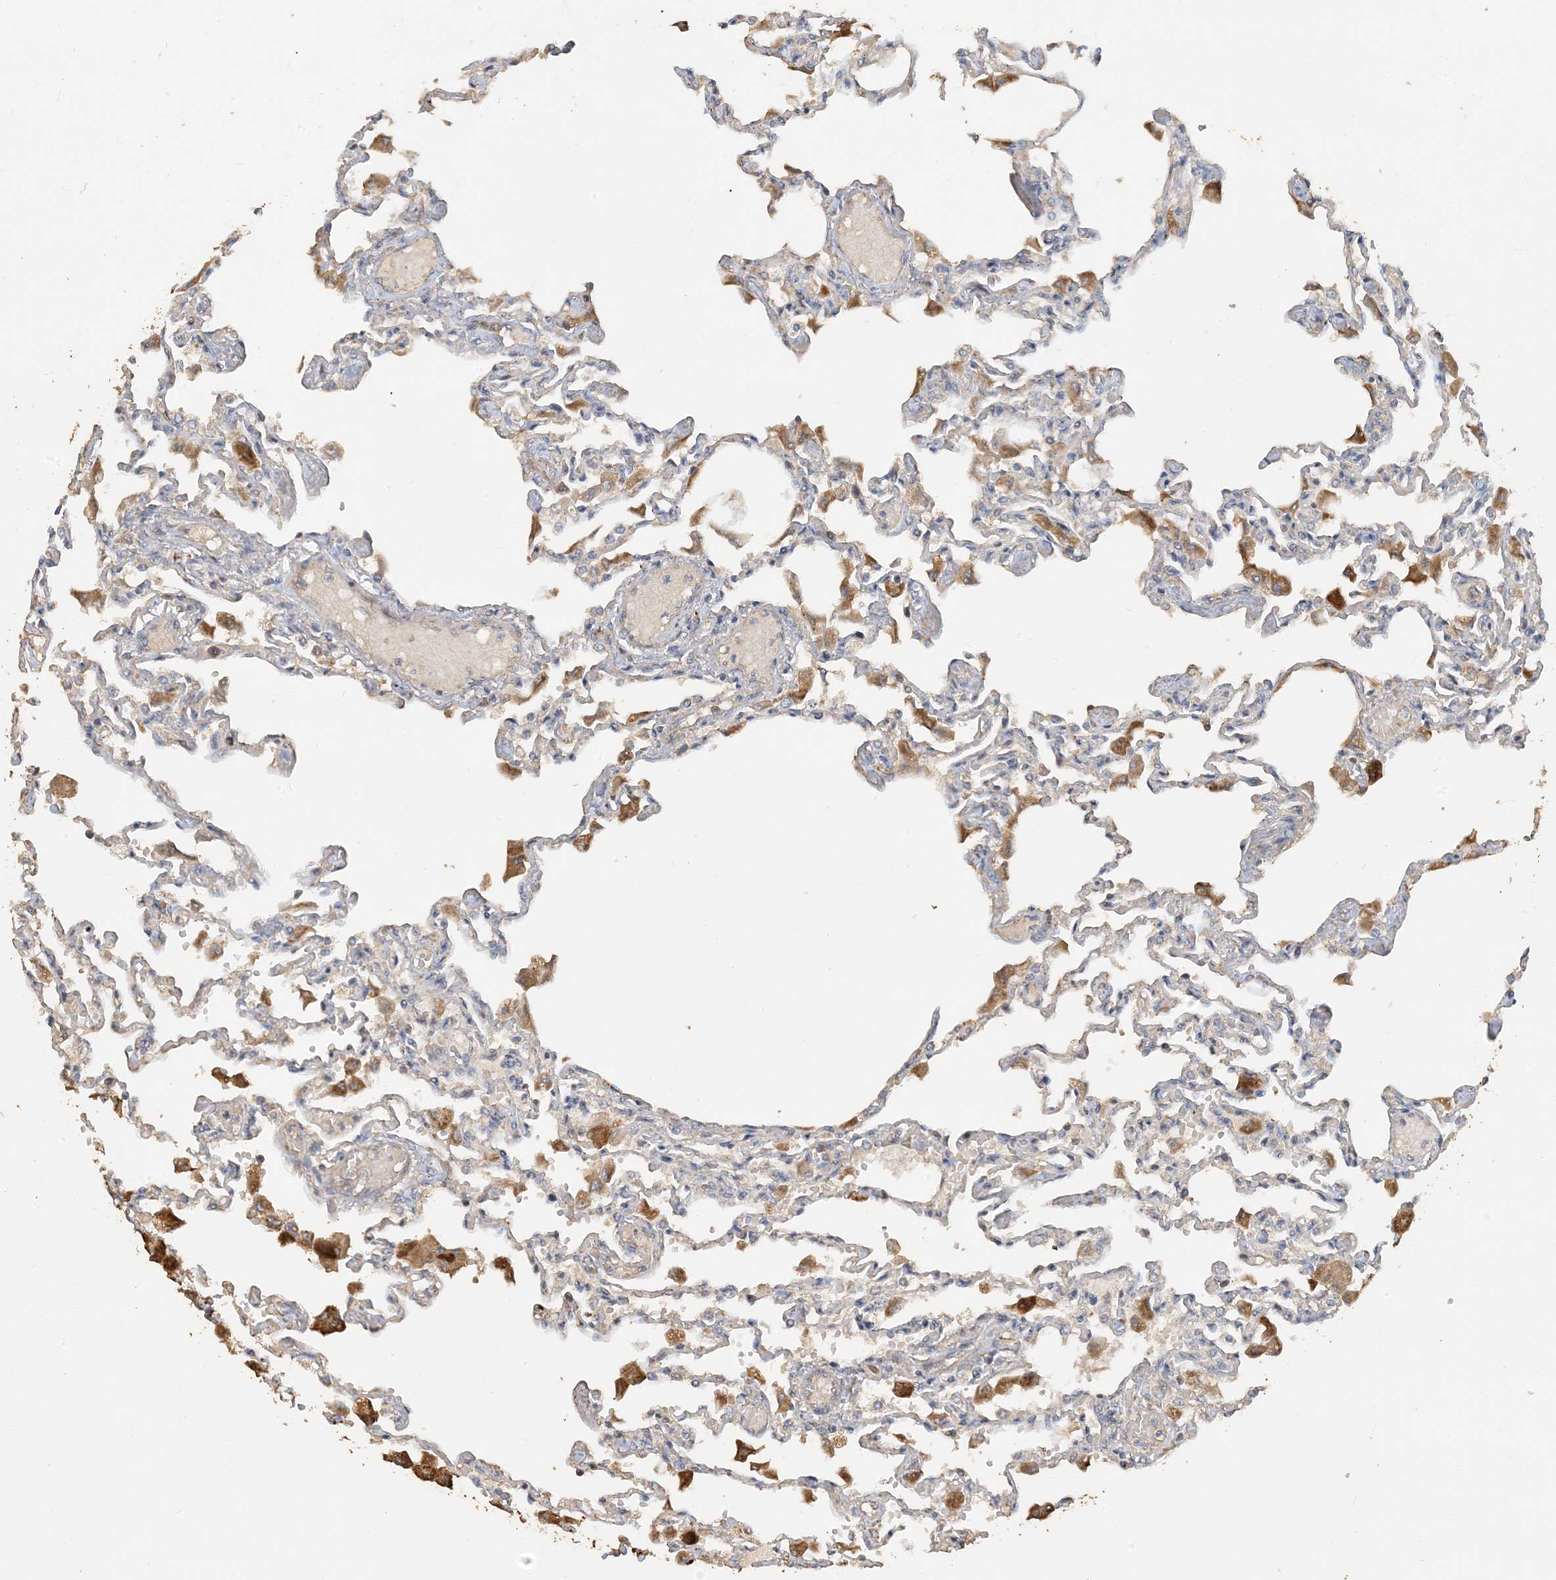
{"staining": {"intensity": "weak", "quantity": "25%-75%", "location": "cytoplasmic/membranous"}, "tissue": "lung", "cell_type": "Alveolar cells", "image_type": "normal", "snomed": [{"axis": "morphology", "description": "Normal tissue, NOS"}, {"axis": "topography", "description": "Bronchus"}, {"axis": "topography", "description": "Lung"}], "caption": "Alveolar cells show weak cytoplasmic/membranous staining in approximately 25%-75% of cells in benign lung.", "gene": "SFMBT2", "patient": {"sex": "female", "age": 49}}